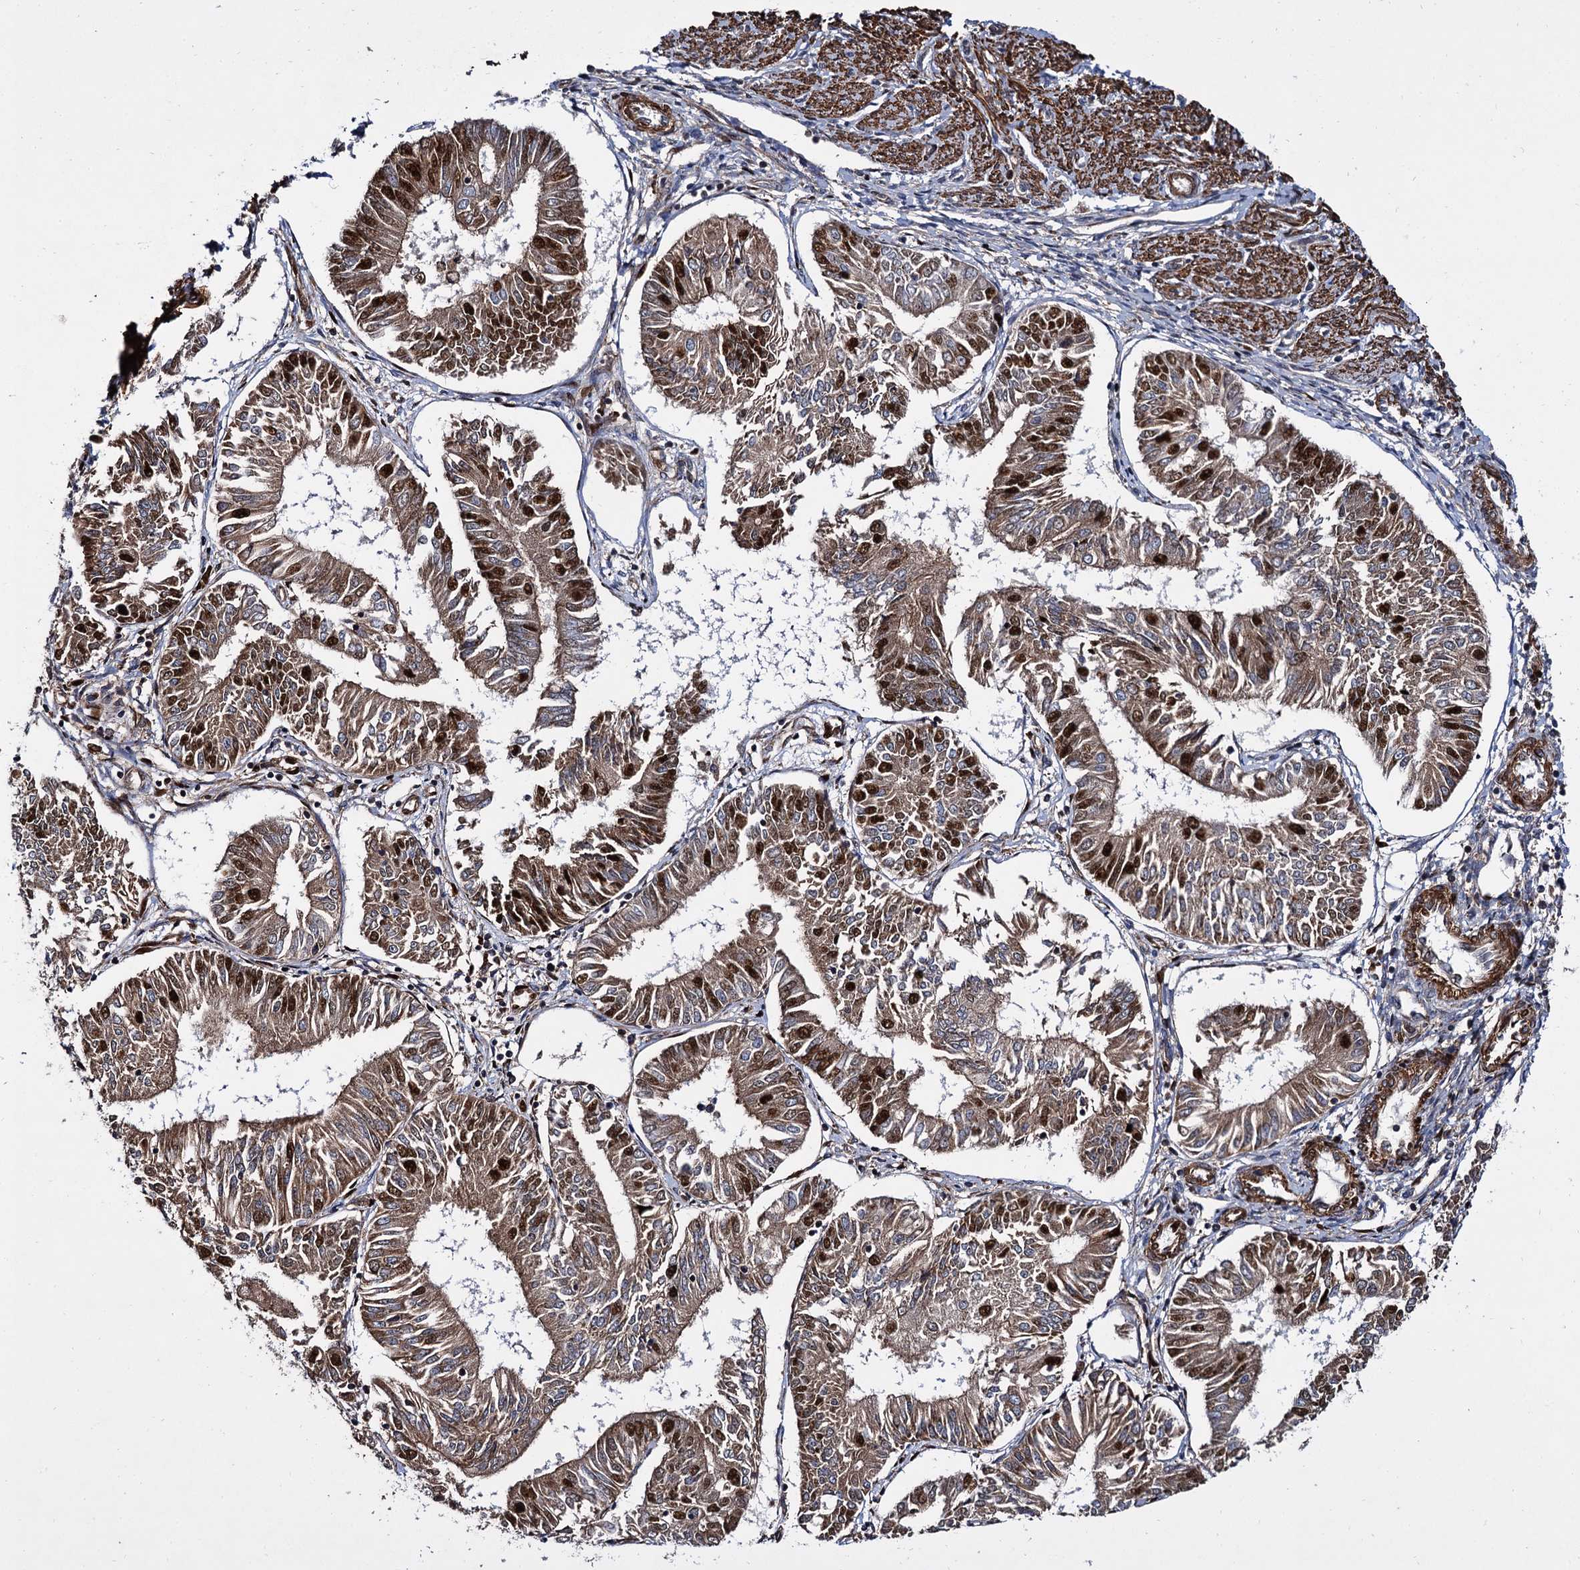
{"staining": {"intensity": "strong", "quantity": "25%-75%", "location": "cytoplasmic/membranous,nuclear"}, "tissue": "endometrial cancer", "cell_type": "Tumor cells", "image_type": "cancer", "snomed": [{"axis": "morphology", "description": "Adenocarcinoma, NOS"}, {"axis": "topography", "description": "Endometrium"}], "caption": "Strong cytoplasmic/membranous and nuclear staining is identified in about 25%-75% of tumor cells in endometrial adenocarcinoma.", "gene": "ISM2", "patient": {"sex": "female", "age": 58}}